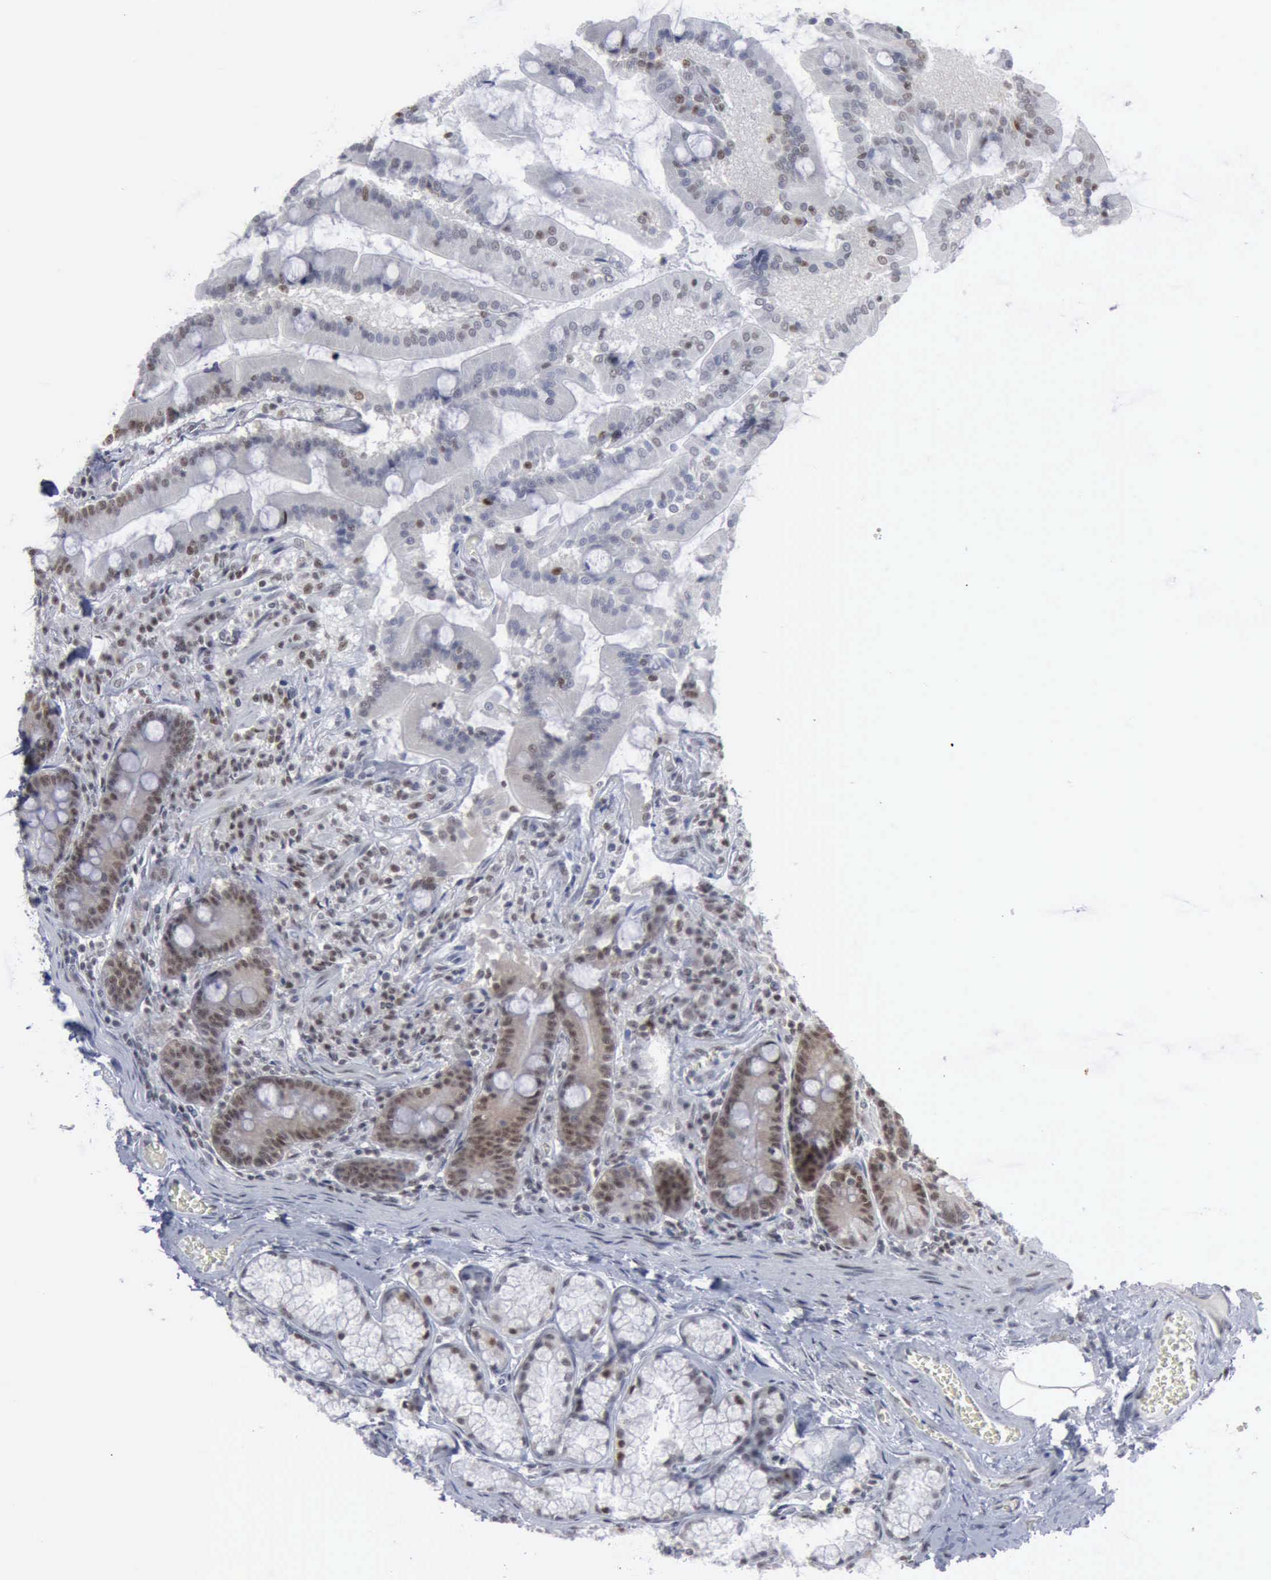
{"staining": {"intensity": "weak", "quantity": "25%-75%", "location": "nuclear"}, "tissue": "duodenum", "cell_type": "Glandular cells", "image_type": "normal", "snomed": [{"axis": "morphology", "description": "Normal tissue, NOS"}, {"axis": "topography", "description": "Duodenum"}], "caption": "Duodenum was stained to show a protein in brown. There is low levels of weak nuclear expression in about 25%-75% of glandular cells. (DAB (3,3'-diaminobenzidine) = brown stain, brightfield microscopy at high magnification).", "gene": "XPA", "patient": {"sex": "female", "age": 64}}